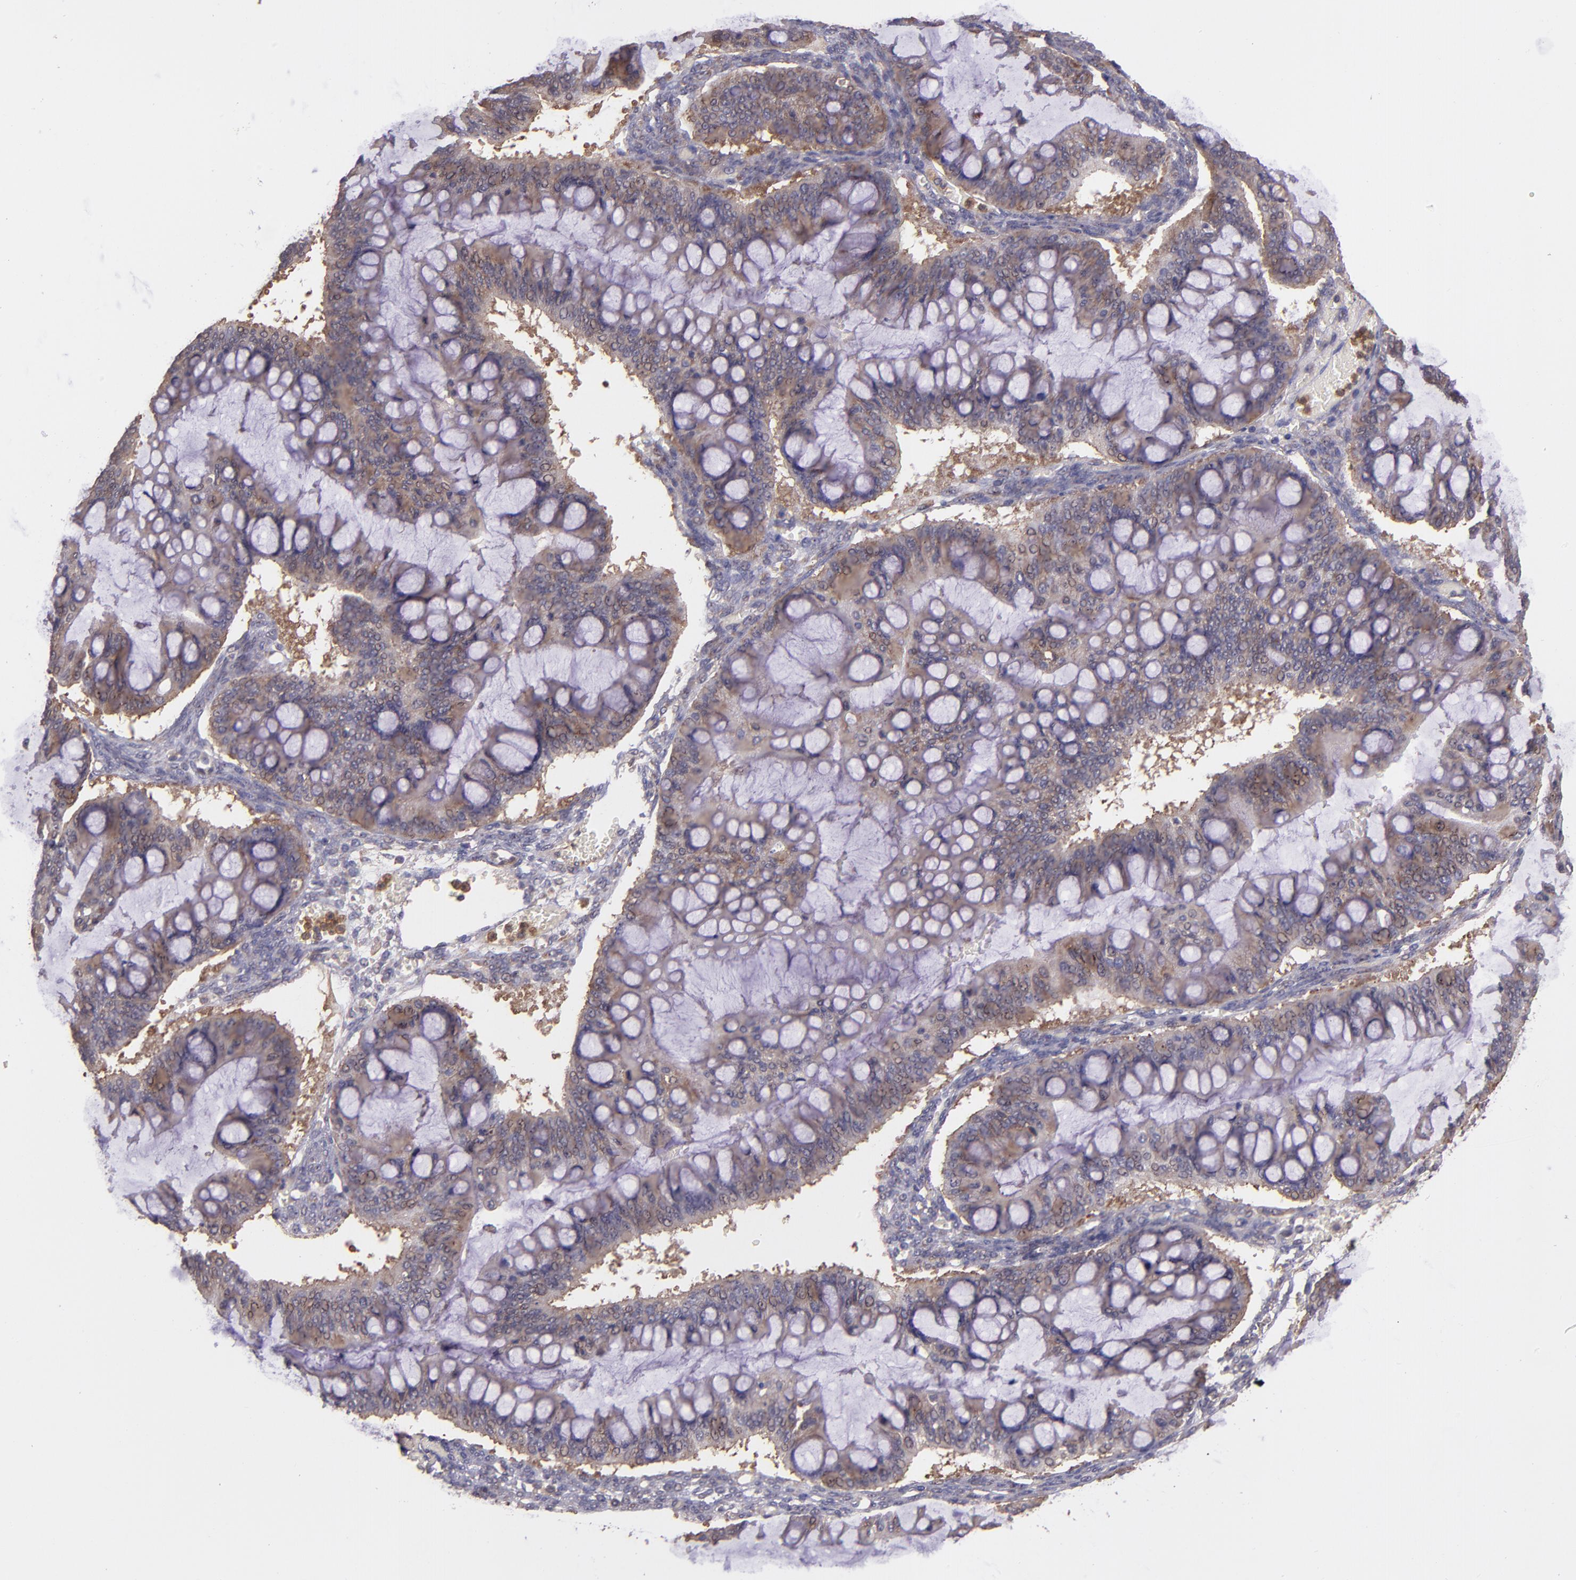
{"staining": {"intensity": "moderate", "quantity": ">75%", "location": "cytoplasmic/membranous"}, "tissue": "ovarian cancer", "cell_type": "Tumor cells", "image_type": "cancer", "snomed": [{"axis": "morphology", "description": "Cystadenocarcinoma, mucinous, NOS"}, {"axis": "topography", "description": "Ovary"}], "caption": "Ovarian cancer (mucinous cystadenocarcinoma) tissue displays moderate cytoplasmic/membranous positivity in about >75% of tumor cells", "gene": "USP51", "patient": {"sex": "female", "age": 73}}